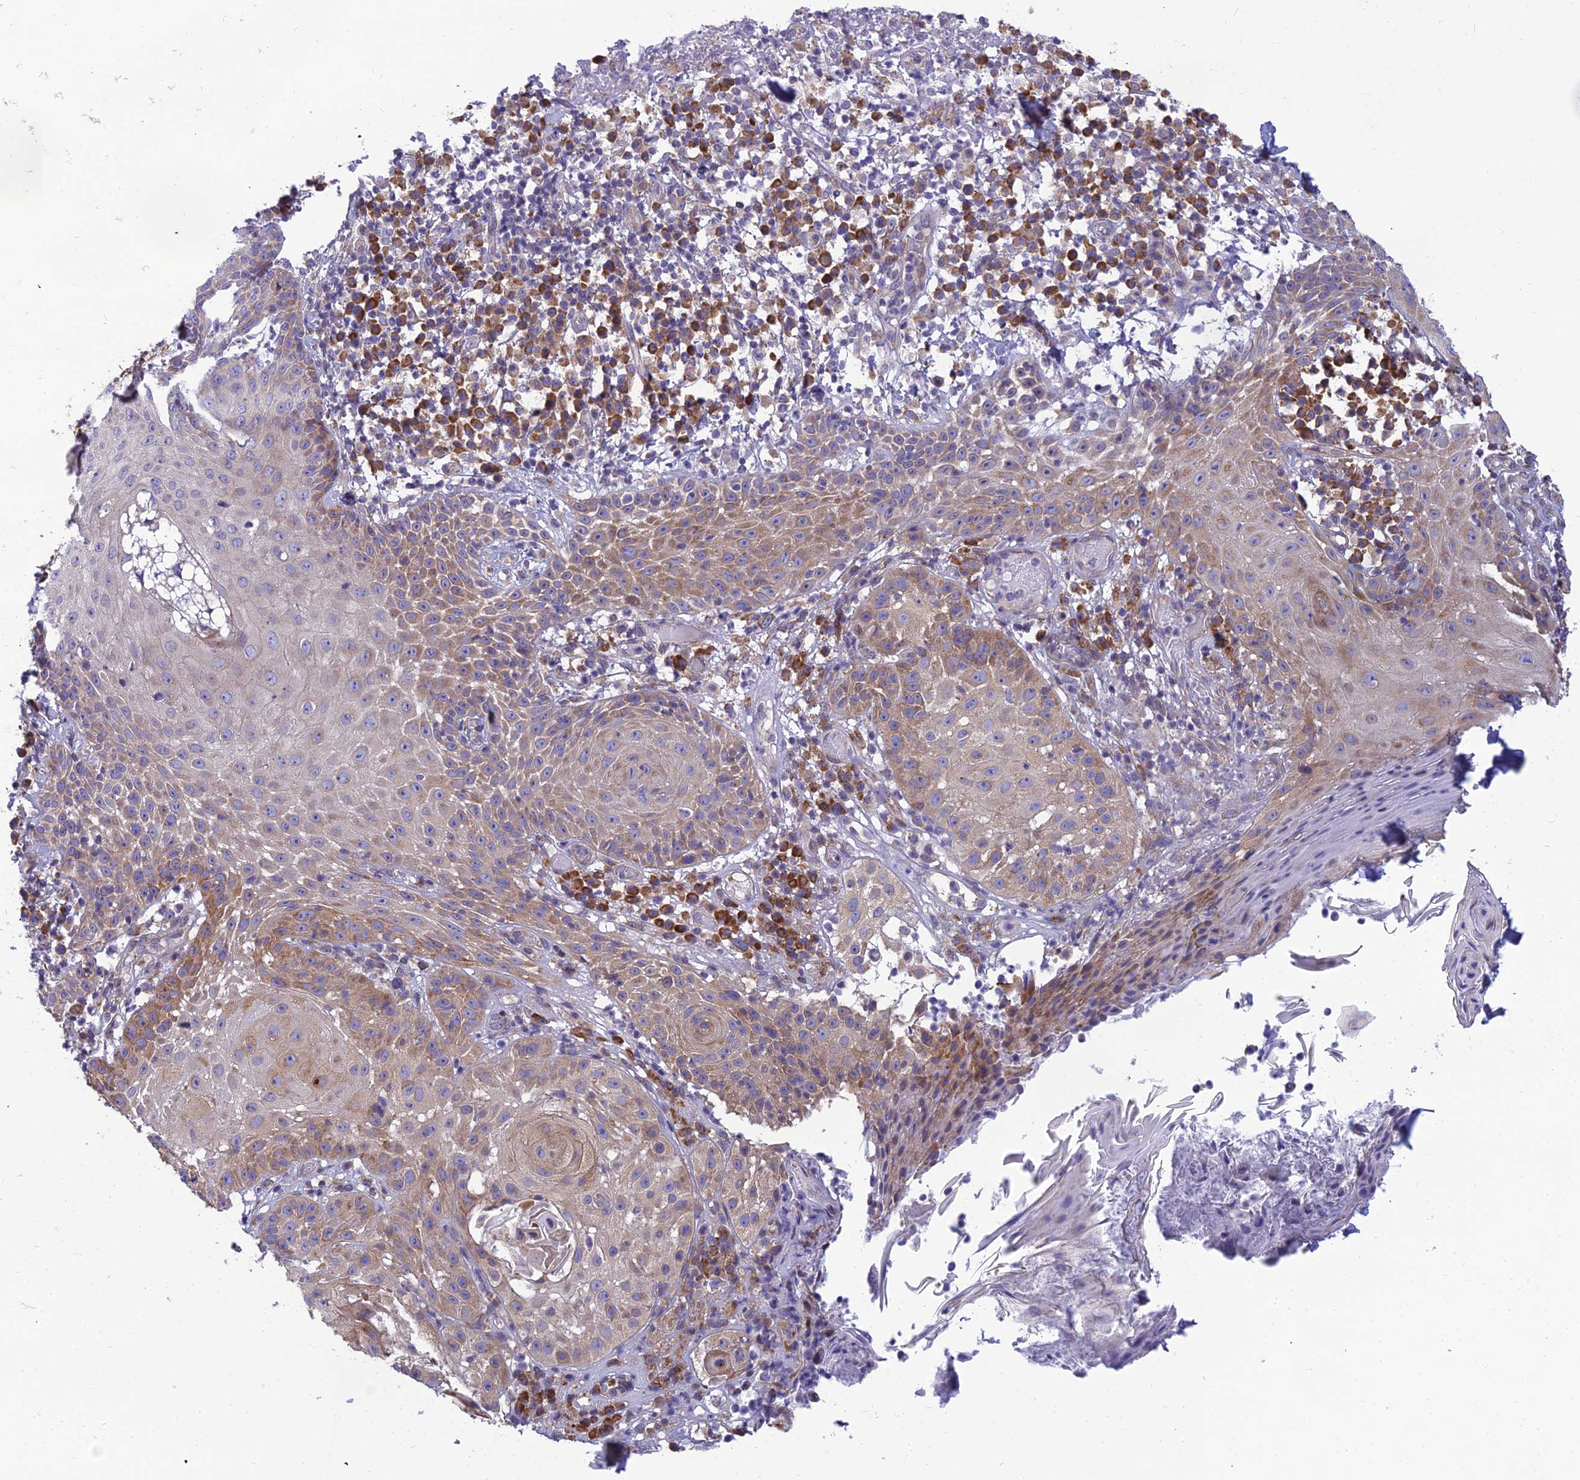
{"staining": {"intensity": "moderate", "quantity": "25%-75%", "location": "cytoplasmic/membranous"}, "tissue": "skin cancer", "cell_type": "Tumor cells", "image_type": "cancer", "snomed": [{"axis": "morphology", "description": "Normal tissue, NOS"}, {"axis": "morphology", "description": "Basal cell carcinoma"}, {"axis": "topography", "description": "Skin"}], "caption": "Basal cell carcinoma (skin) was stained to show a protein in brown. There is medium levels of moderate cytoplasmic/membranous staining in about 25%-75% of tumor cells.", "gene": "CLCN7", "patient": {"sex": "male", "age": 93}}